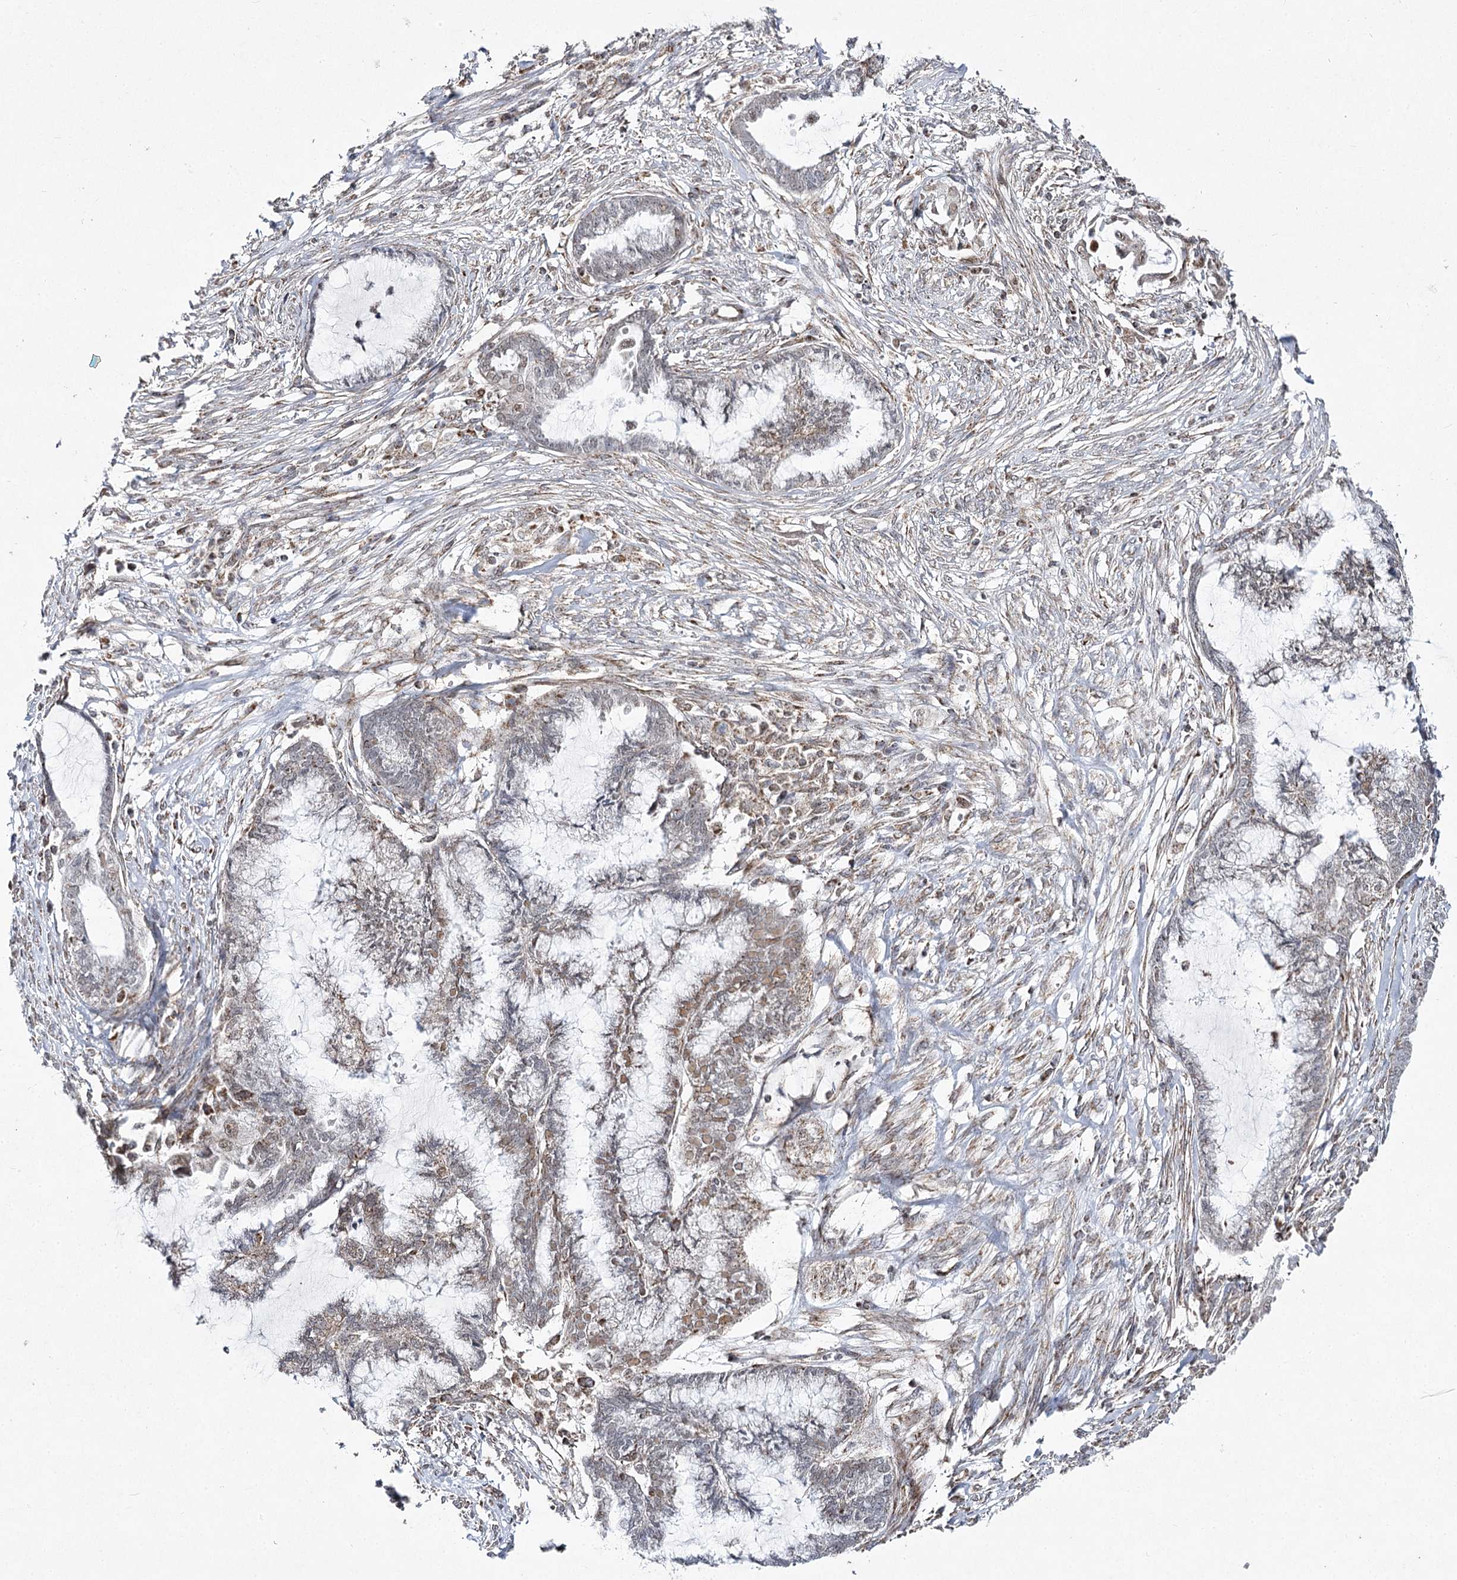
{"staining": {"intensity": "weak", "quantity": "<25%", "location": "cytoplasmic/membranous"}, "tissue": "endometrial cancer", "cell_type": "Tumor cells", "image_type": "cancer", "snomed": [{"axis": "morphology", "description": "Adenocarcinoma, NOS"}, {"axis": "topography", "description": "Endometrium"}], "caption": "Photomicrograph shows no significant protein staining in tumor cells of adenocarcinoma (endometrial). (DAB IHC with hematoxylin counter stain).", "gene": "SLC4A1AP", "patient": {"sex": "female", "age": 86}}